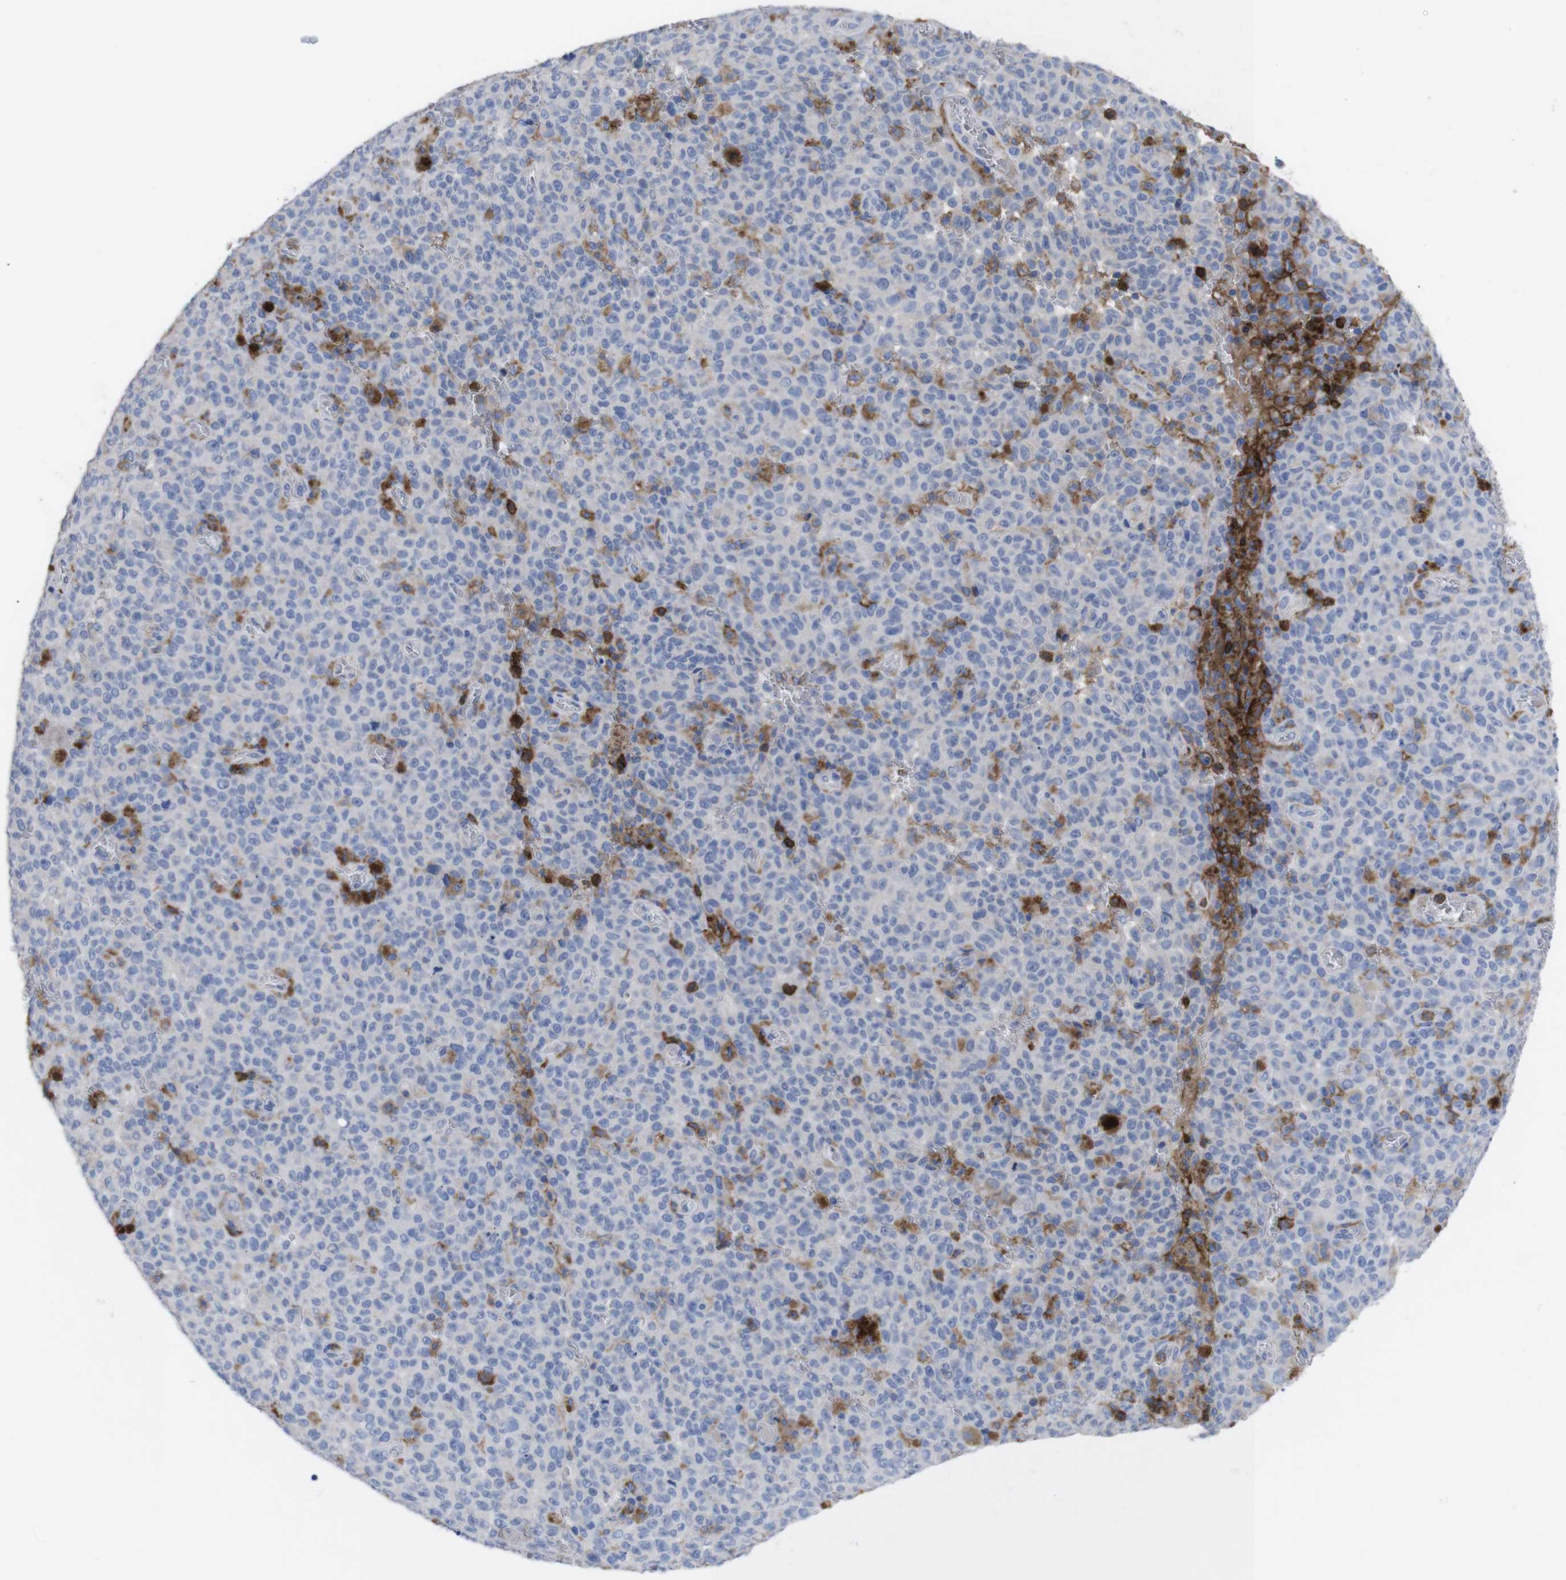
{"staining": {"intensity": "weak", "quantity": "<25%", "location": "cytoplasmic/membranous"}, "tissue": "melanoma", "cell_type": "Tumor cells", "image_type": "cancer", "snomed": [{"axis": "morphology", "description": "Malignant melanoma, NOS"}, {"axis": "topography", "description": "Skin"}], "caption": "The image demonstrates no significant staining in tumor cells of melanoma.", "gene": "C5AR1", "patient": {"sex": "female", "age": 82}}